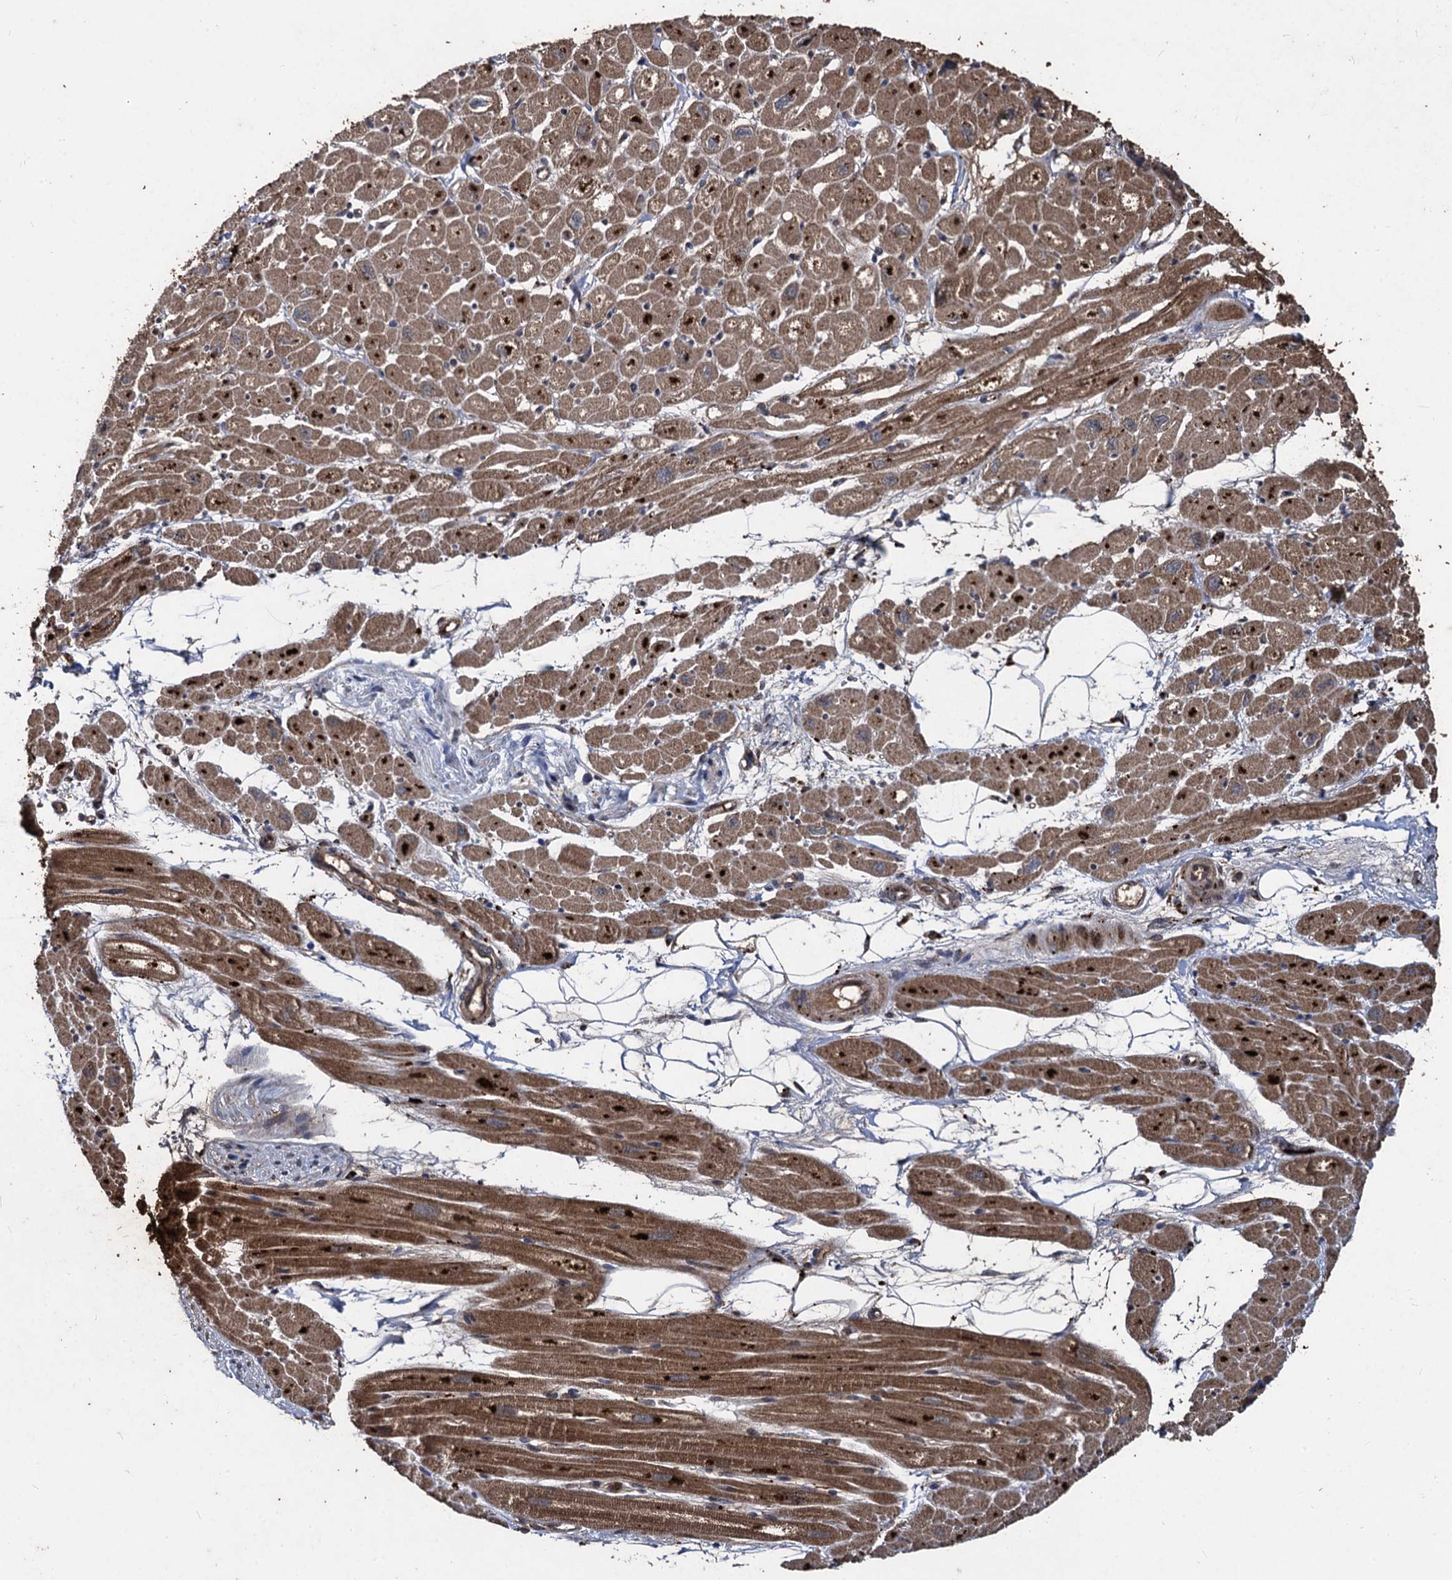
{"staining": {"intensity": "moderate", "quantity": ">75%", "location": "cytoplasmic/membranous"}, "tissue": "heart muscle", "cell_type": "Cardiomyocytes", "image_type": "normal", "snomed": [{"axis": "morphology", "description": "Normal tissue, NOS"}, {"axis": "topography", "description": "Heart"}], "caption": "Immunohistochemical staining of benign human heart muscle shows moderate cytoplasmic/membranous protein expression in approximately >75% of cardiomyocytes.", "gene": "BCL2L2", "patient": {"sex": "male", "age": 50}}